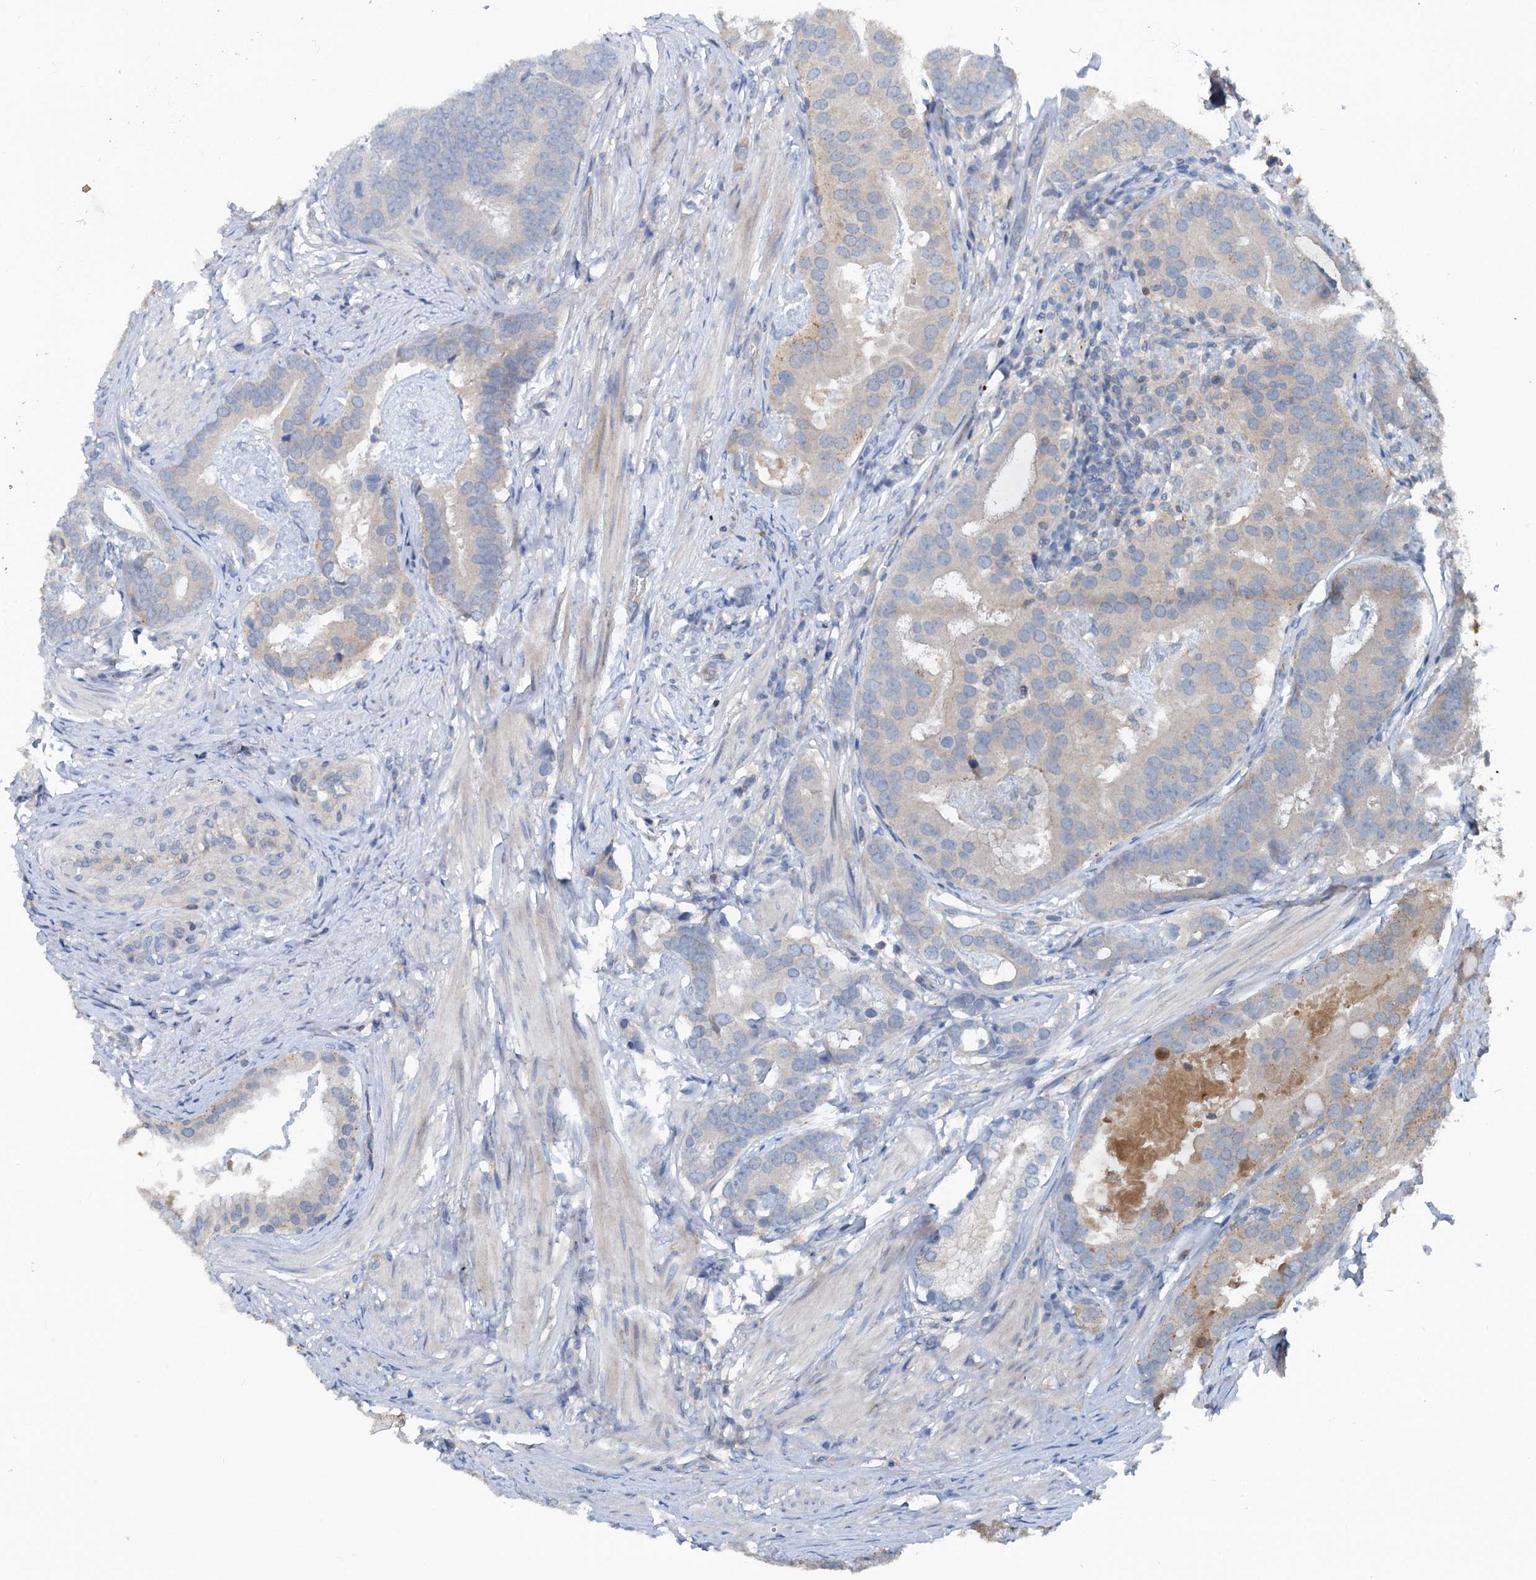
{"staining": {"intensity": "negative", "quantity": "none", "location": "none"}, "tissue": "prostate cancer", "cell_type": "Tumor cells", "image_type": "cancer", "snomed": [{"axis": "morphology", "description": "Adenocarcinoma, Low grade"}, {"axis": "topography", "description": "Prostate"}], "caption": "Histopathology image shows no significant protein expression in tumor cells of prostate low-grade adenocarcinoma.", "gene": "TEDC1", "patient": {"sex": "male", "age": 71}}